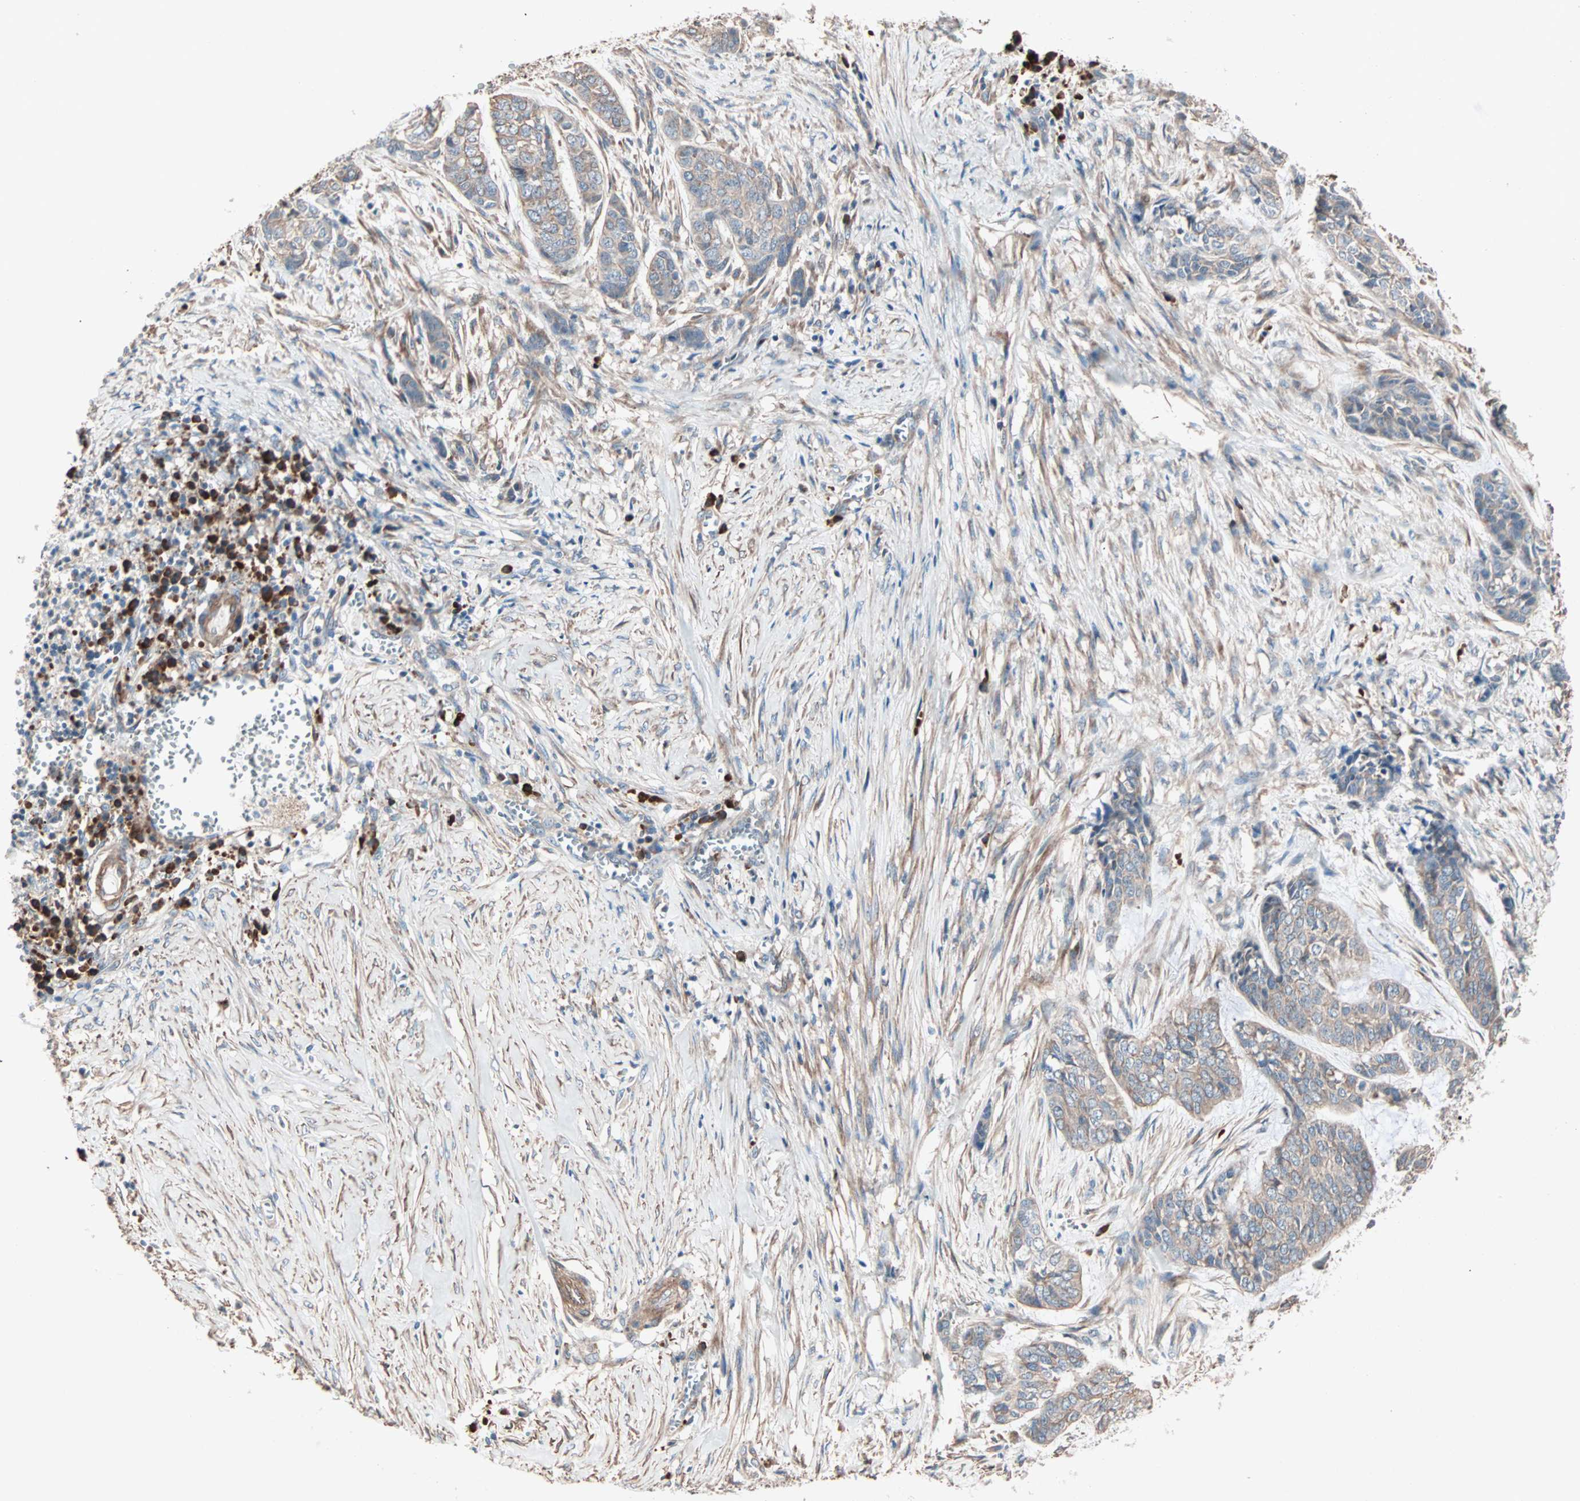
{"staining": {"intensity": "weak", "quantity": ">75%", "location": "cytoplasmic/membranous"}, "tissue": "skin cancer", "cell_type": "Tumor cells", "image_type": "cancer", "snomed": [{"axis": "morphology", "description": "Basal cell carcinoma"}, {"axis": "topography", "description": "Skin"}], "caption": "Protein expression analysis of skin basal cell carcinoma reveals weak cytoplasmic/membranous staining in approximately >75% of tumor cells. Immunohistochemistry stains the protein of interest in brown and the nuclei are stained blue.", "gene": "ALG5", "patient": {"sex": "female", "age": 64}}